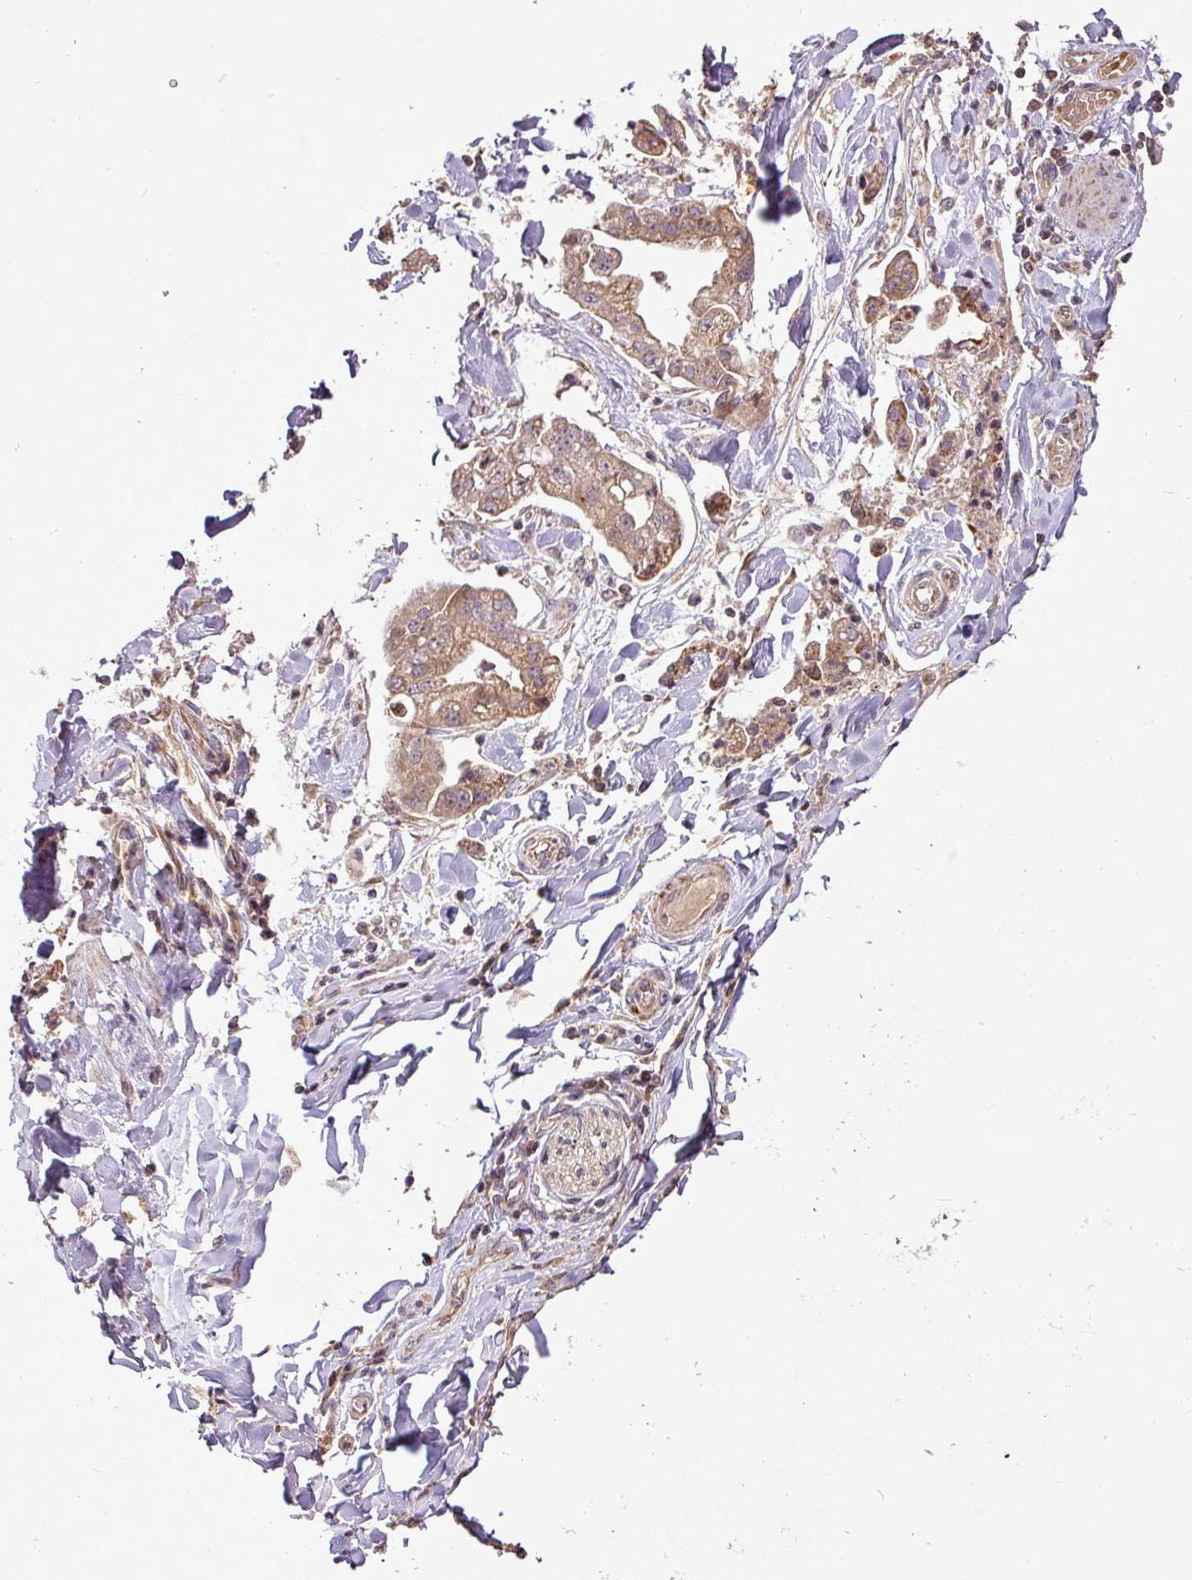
{"staining": {"intensity": "moderate", "quantity": ">75%", "location": "cytoplasmic/membranous"}, "tissue": "stomach cancer", "cell_type": "Tumor cells", "image_type": "cancer", "snomed": [{"axis": "morphology", "description": "Adenocarcinoma, NOS"}, {"axis": "topography", "description": "Stomach"}], "caption": "Tumor cells reveal medium levels of moderate cytoplasmic/membranous positivity in about >75% of cells in human stomach cancer.", "gene": "YPEL3", "patient": {"sex": "male", "age": 62}}